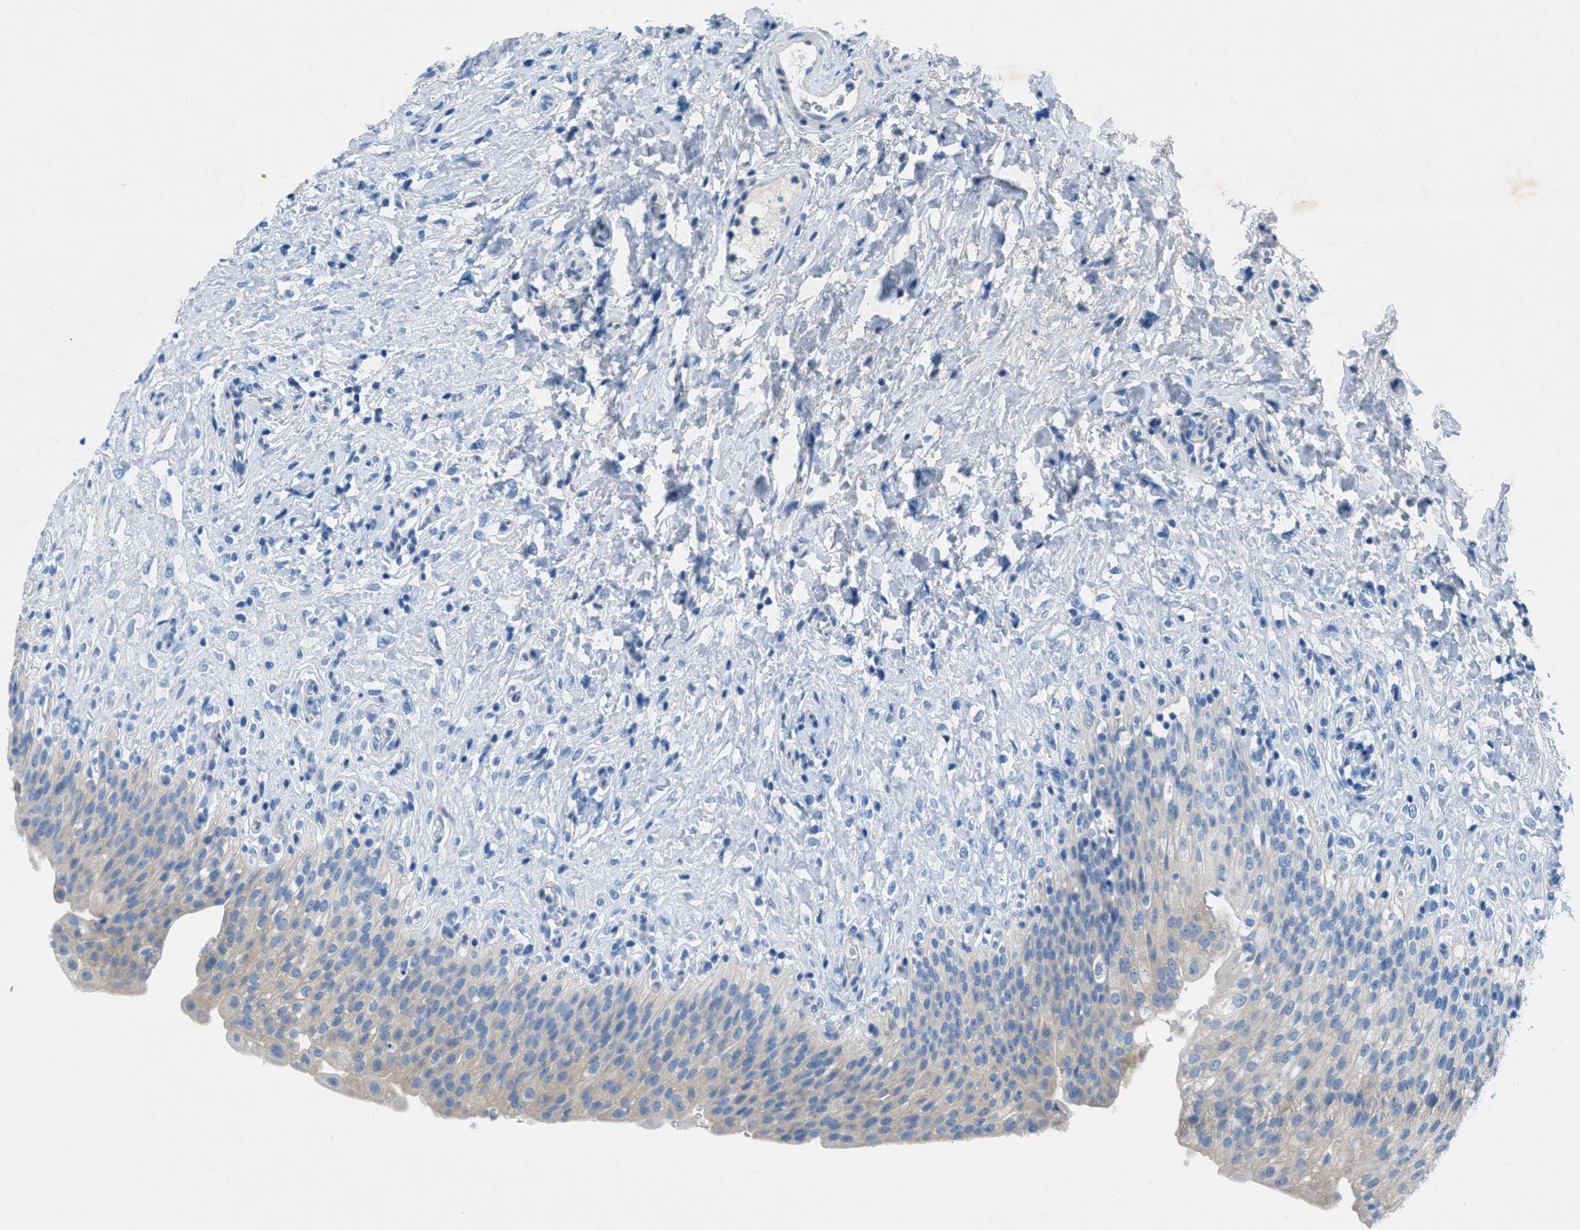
{"staining": {"intensity": "weak", "quantity": "25%-75%", "location": "cytoplasmic/membranous"}, "tissue": "urinary bladder", "cell_type": "Urothelial cells", "image_type": "normal", "snomed": [{"axis": "morphology", "description": "Urothelial carcinoma, High grade"}, {"axis": "topography", "description": "Urinary bladder"}], "caption": "IHC image of unremarkable urinary bladder: human urinary bladder stained using immunohistochemistry exhibits low levels of weak protein expression localized specifically in the cytoplasmic/membranous of urothelial cells, appearing as a cytoplasmic/membranous brown color.", "gene": "GALNT17", "patient": {"sex": "male", "age": 46}}